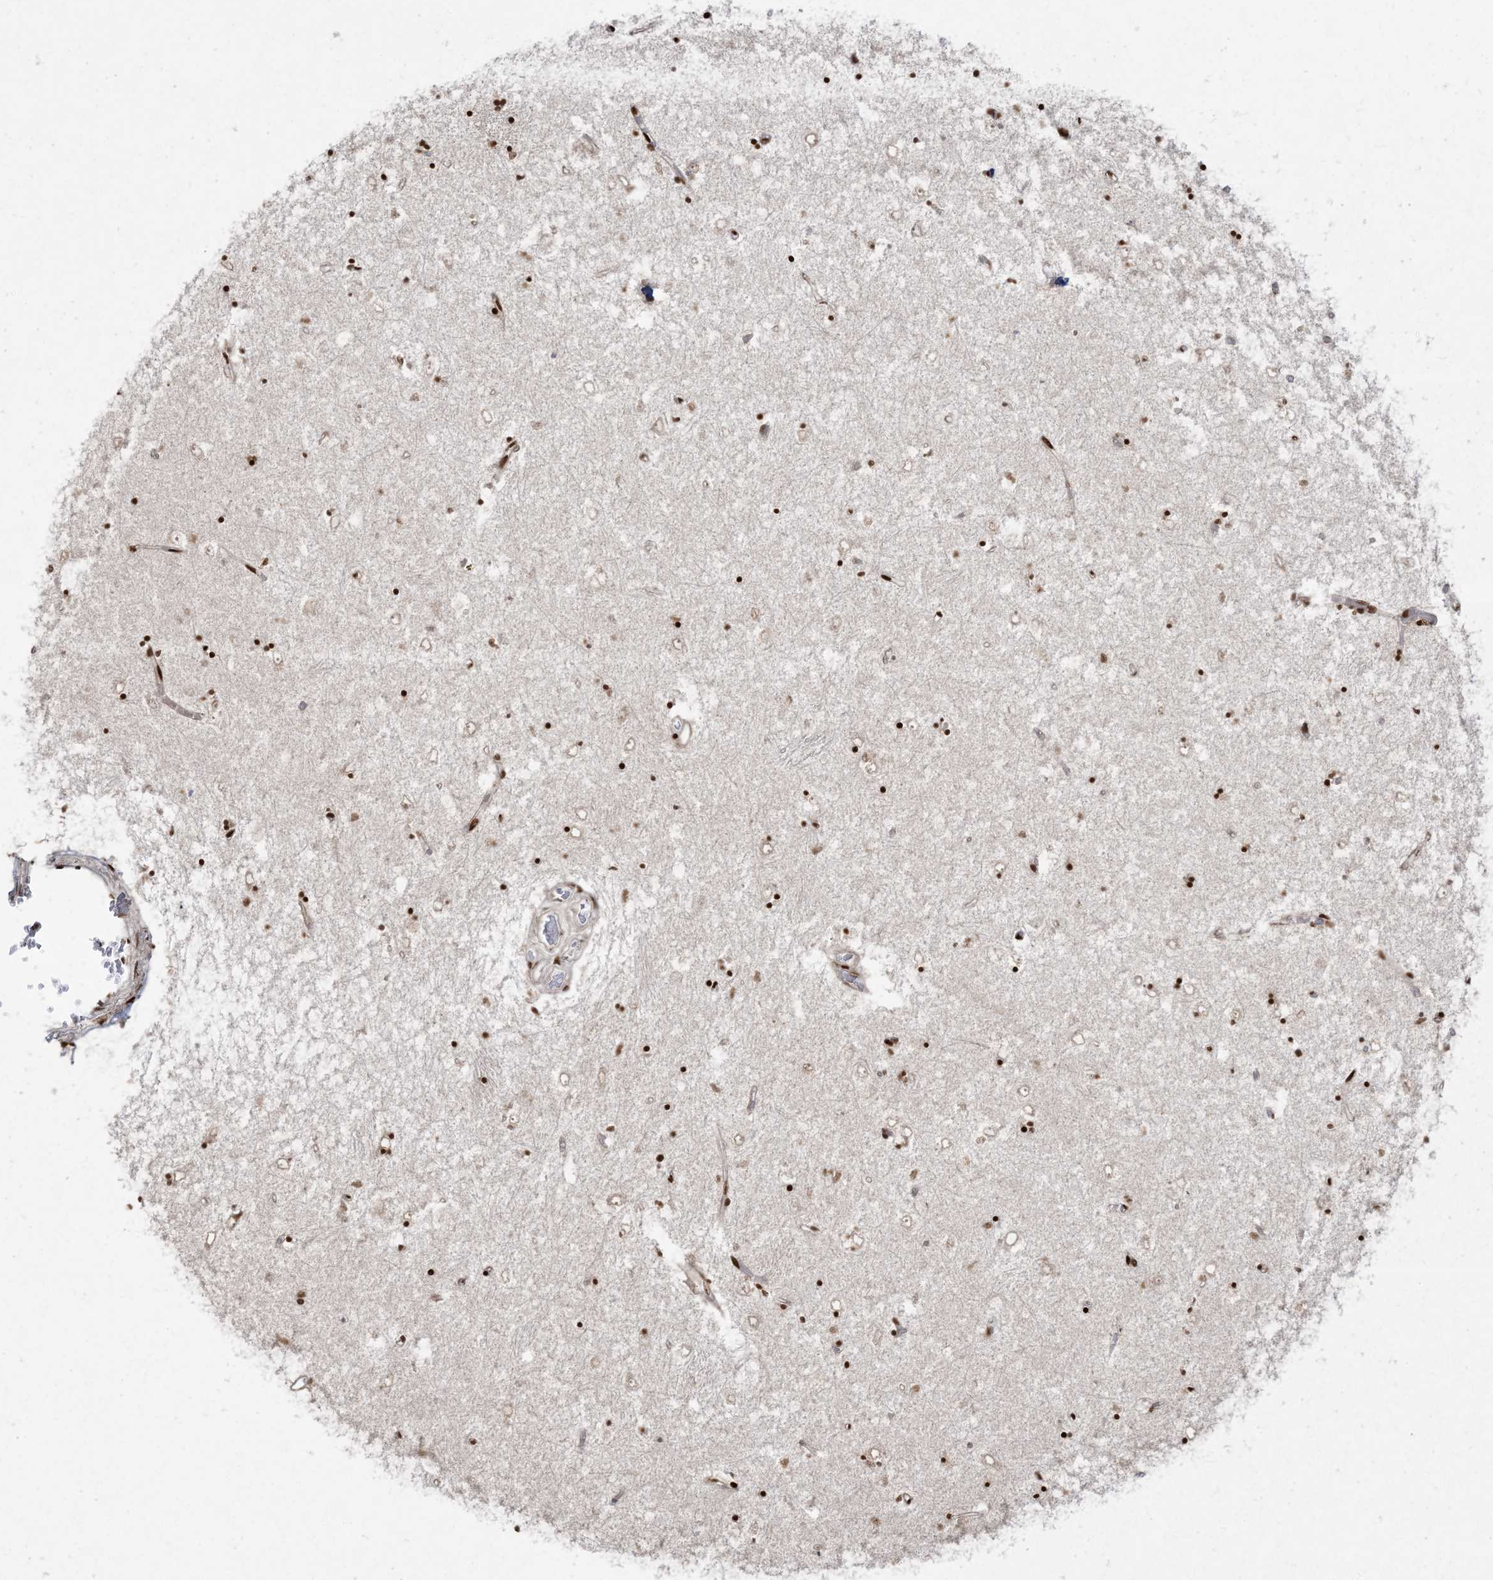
{"staining": {"intensity": "strong", "quantity": "25%-75%", "location": "nuclear"}, "tissue": "caudate", "cell_type": "Glial cells", "image_type": "normal", "snomed": [{"axis": "morphology", "description": "Normal tissue, NOS"}, {"axis": "topography", "description": "Lateral ventricle wall"}], "caption": "A high-resolution histopathology image shows IHC staining of normal caudate, which reveals strong nuclear staining in approximately 25%-75% of glial cells. Nuclei are stained in blue.", "gene": "RBM10", "patient": {"sex": "male", "age": 70}}